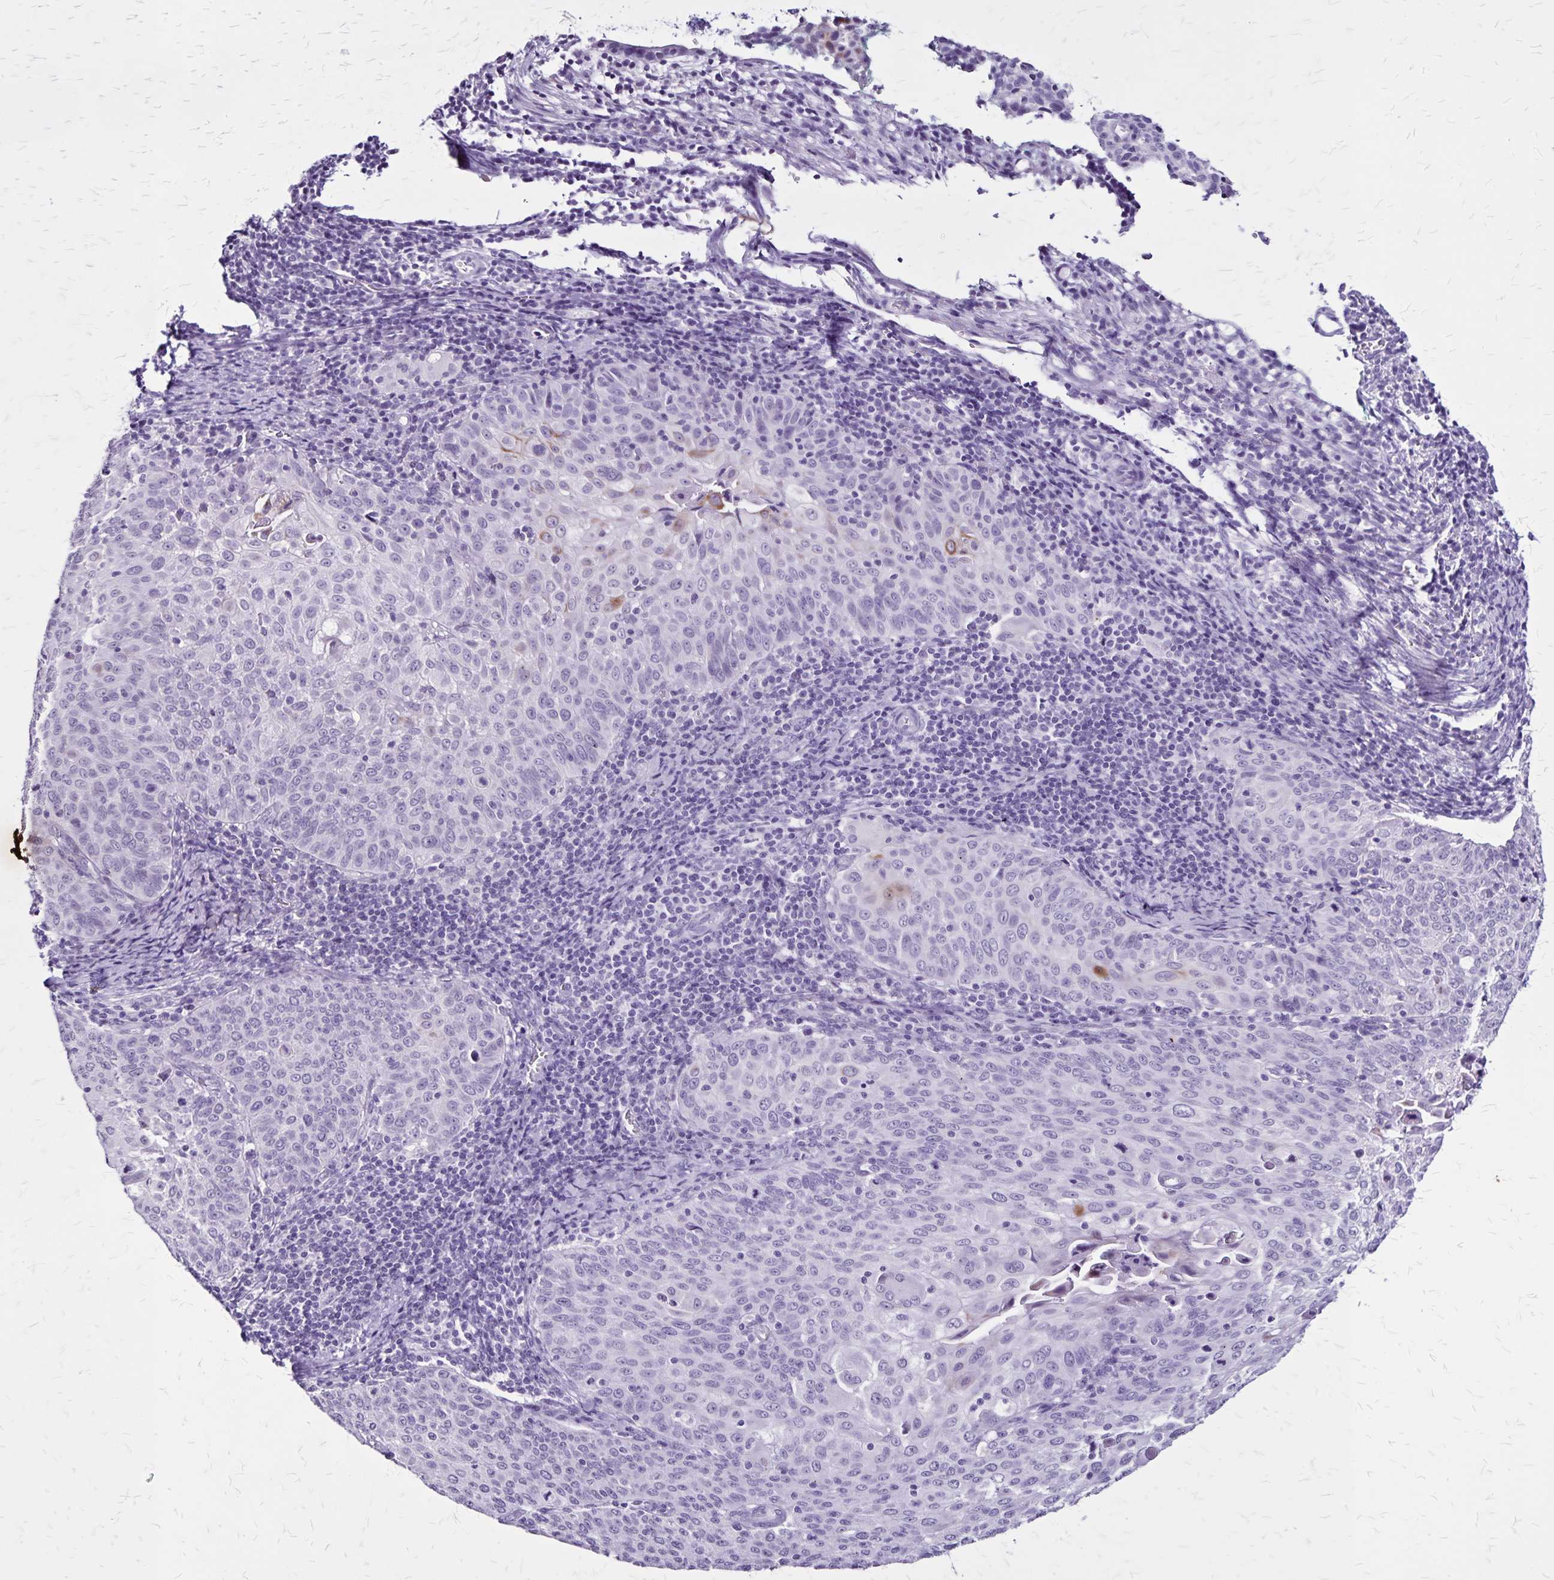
{"staining": {"intensity": "negative", "quantity": "none", "location": "none"}, "tissue": "cervical cancer", "cell_type": "Tumor cells", "image_type": "cancer", "snomed": [{"axis": "morphology", "description": "Squamous cell carcinoma, NOS"}, {"axis": "topography", "description": "Cervix"}], "caption": "Immunohistochemistry (IHC) histopathology image of human cervical cancer (squamous cell carcinoma) stained for a protein (brown), which displays no staining in tumor cells.", "gene": "KRT2", "patient": {"sex": "female", "age": 65}}